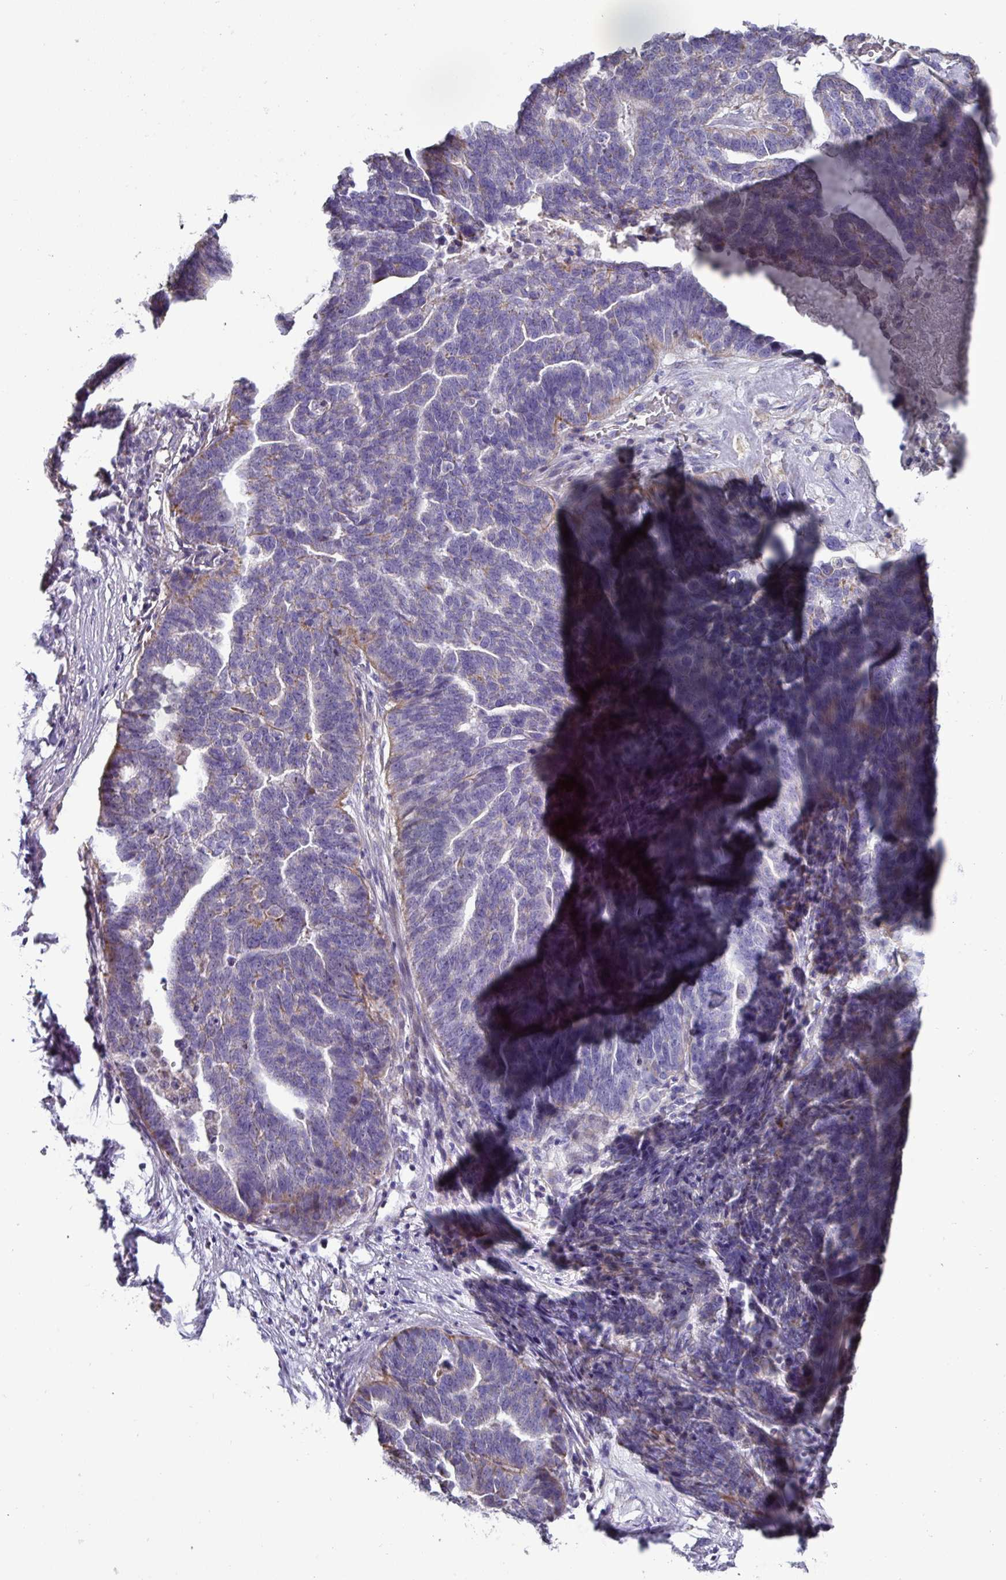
{"staining": {"intensity": "weak", "quantity": "<25%", "location": "cytoplasmic/membranous"}, "tissue": "ovarian cancer", "cell_type": "Tumor cells", "image_type": "cancer", "snomed": [{"axis": "morphology", "description": "Cystadenocarcinoma, serous, NOS"}, {"axis": "topography", "description": "Ovary"}], "caption": "A histopathology image of human ovarian serous cystadenocarcinoma is negative for staining in tumor cells.", "gene": "MT-ND4", "patient": {"sex": "female", "age": 59}}